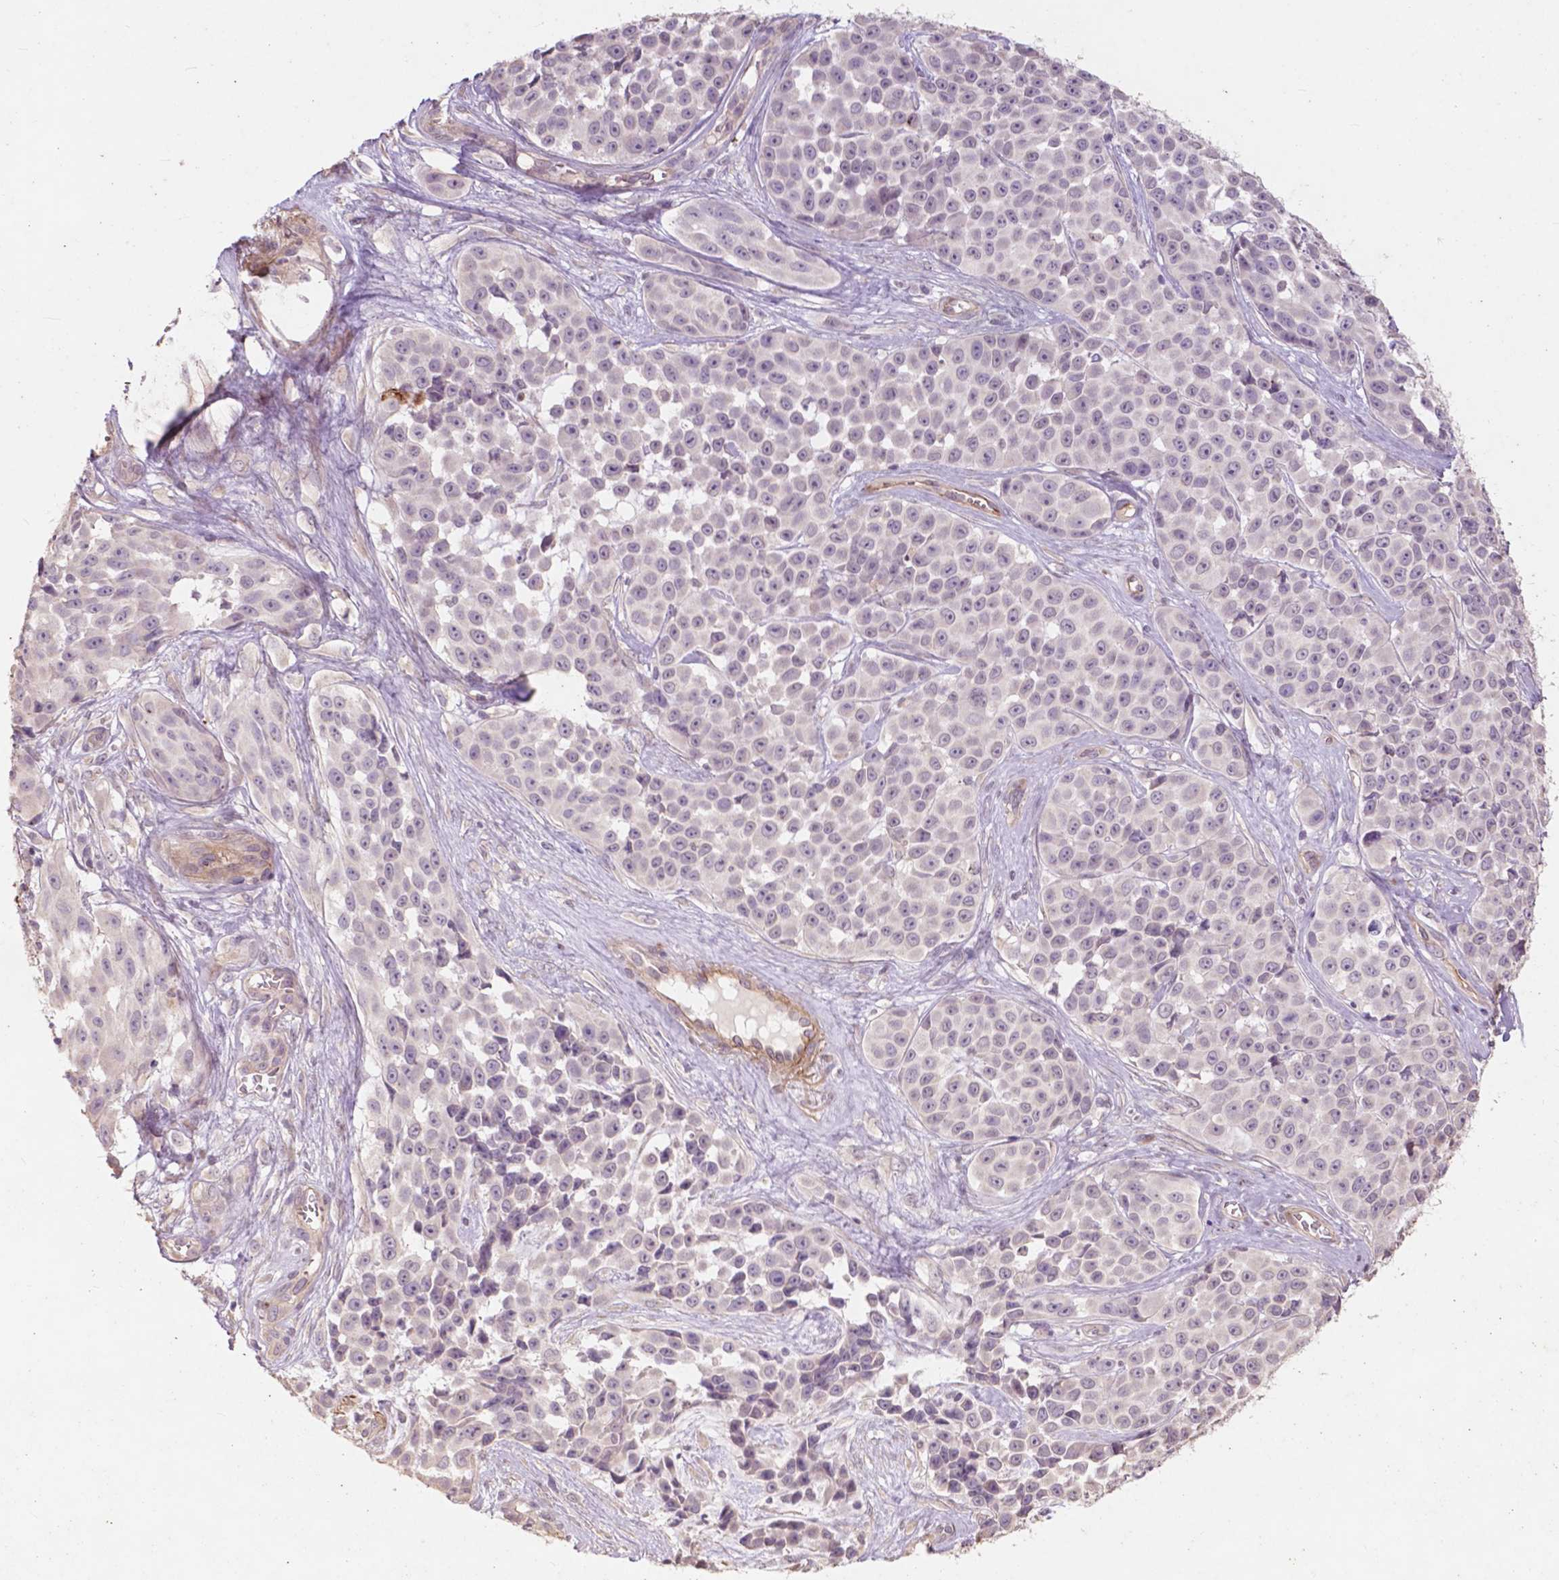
{"staining": {"intensity": "negative", "quantity": "none", "location": "none"}, "tissue": "melanoma", "cell_type": "Tumor cells", "image_type": "cancer", "snomed": [{"axis": "morphology", "description": "Malignant melanoma, NOS"}, {"axis": "topography", "description": "Skin"}], "caption": "Tumor cells show no significant protein expression in malignant melanoma. (DAB (3,3'-diaminobenzidine) IHC visualized using brightfield microscopy, high magnification).", "gene": "RFPL4B", "patient": {"sex": "female", "age": 88}}